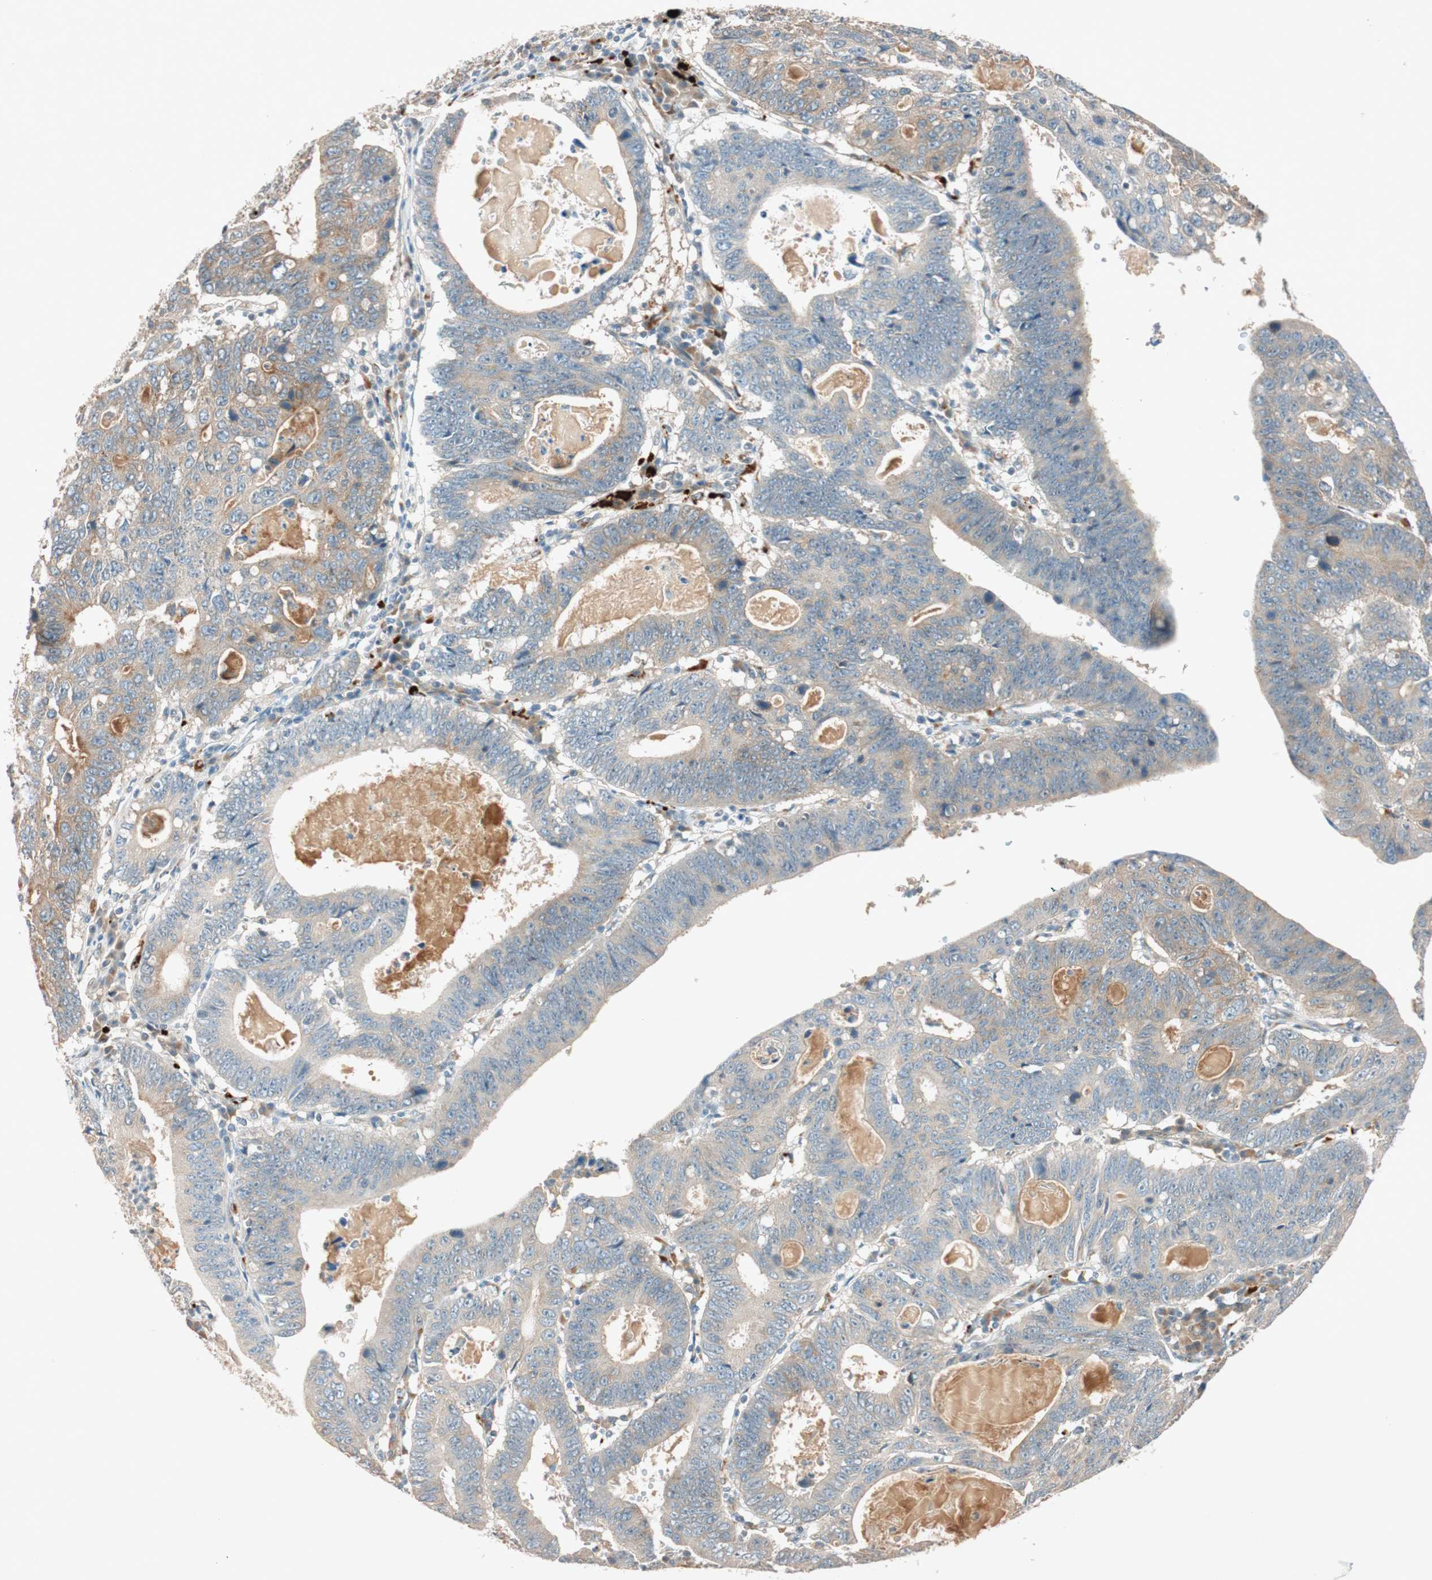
{"staining": {"intensity": "weak", "quantity": ">75%", "location": "cytoplasmic/membranous"}, "tissue": "stomach cancer", "cell_type": "Tumor cells", "image_type": "cancer", "snomed": [{"axis": "morphology", "description": "Adenocarcinoma, NOS"}, {"axis": "topography", "description": "Stomach"}], "caption": "Weak cytoplasmic/membranous protein positivity is appreciated in about >75% of tumor cells in stomach cancer. The staining was performed using DAB, with brown indicating positive protein expression. Nuclei are stained blue with hematoxylin.", "gene": "EPHA6", "patient": {"sex": "male", "age": 59}}